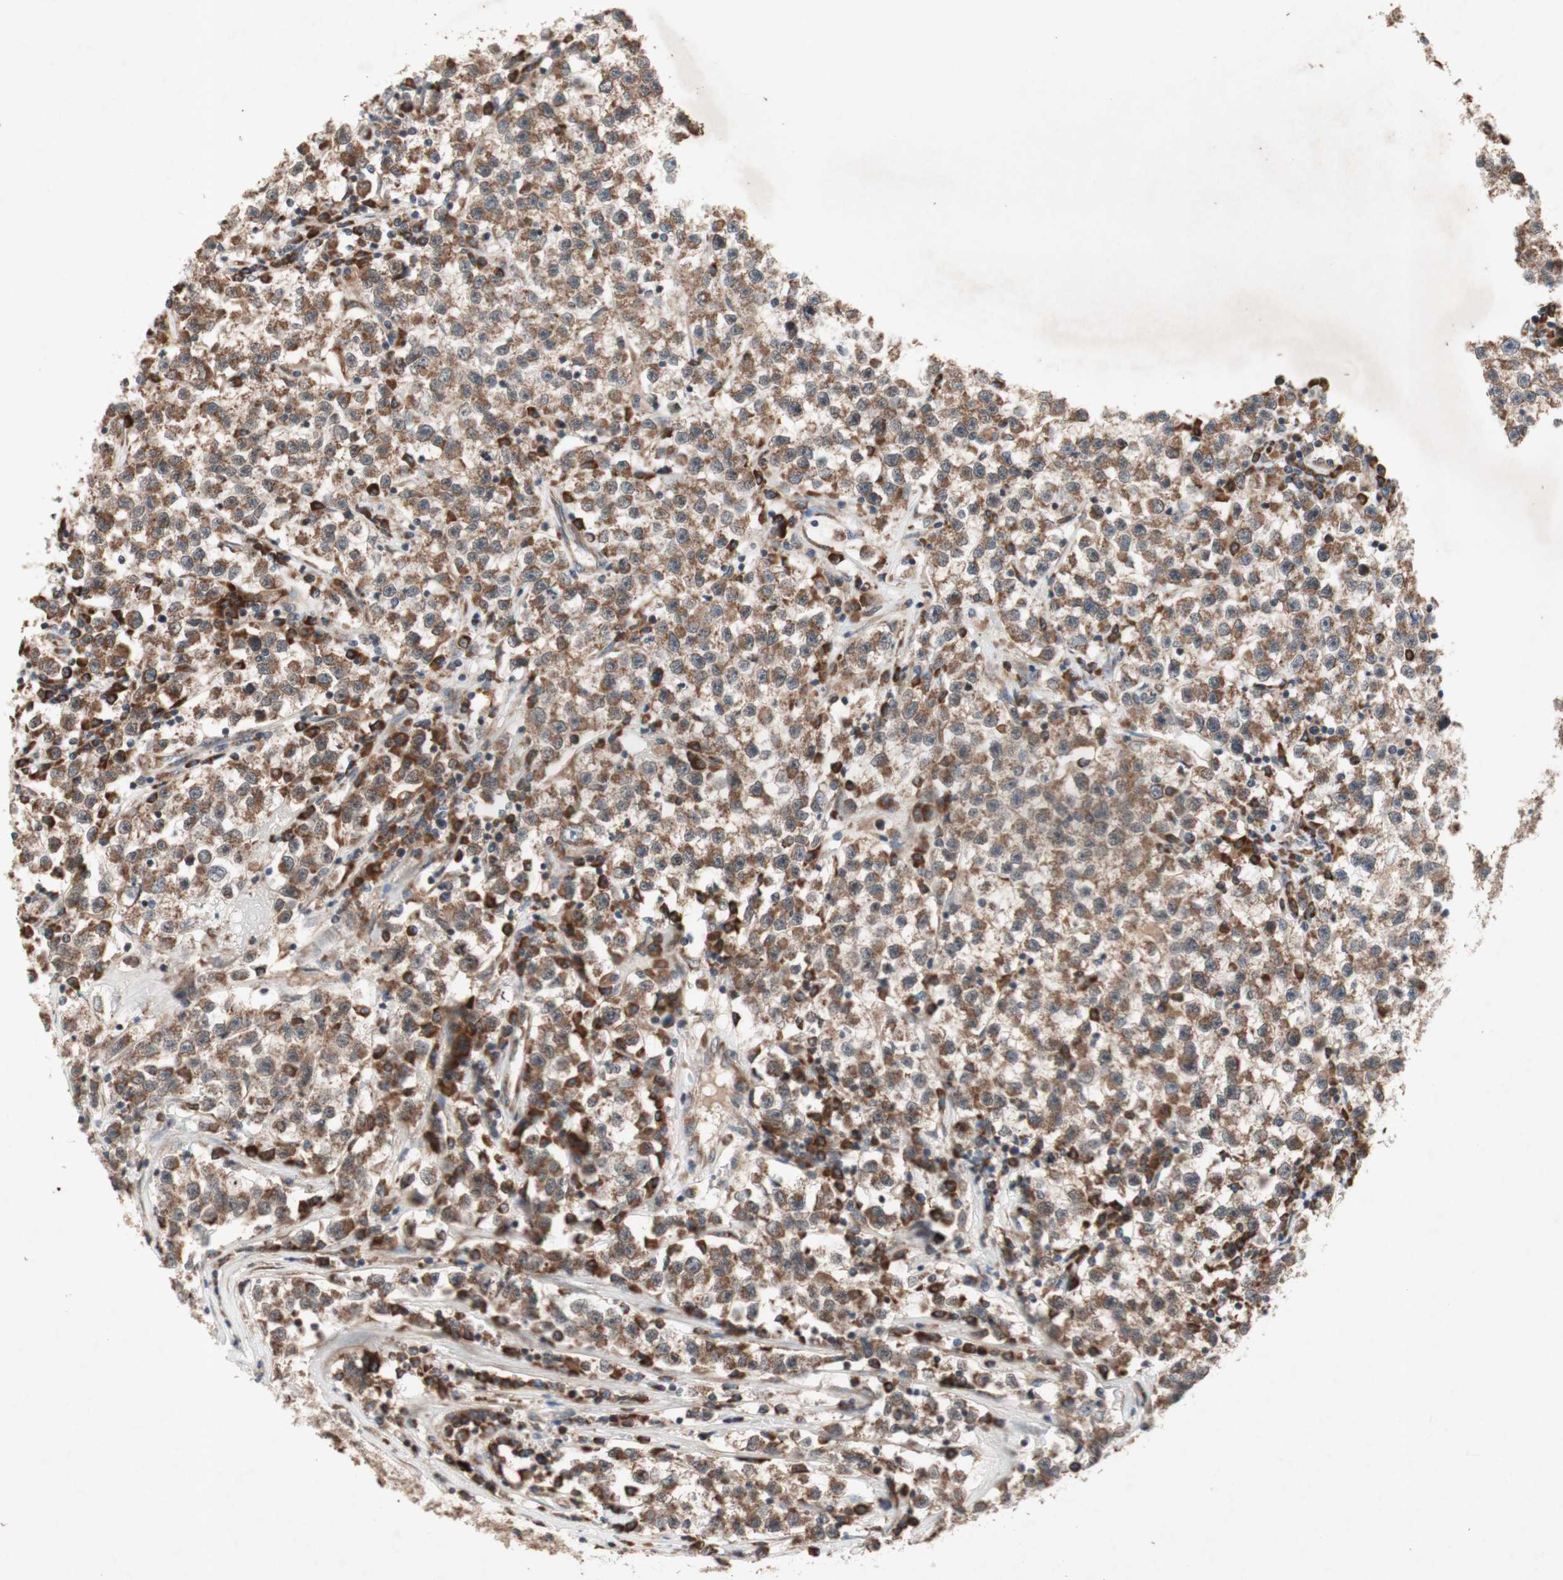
{"staining": {"intensity": "moderate", "quantity": ">75%", "location": "cytoplasmic/membranous"}, "tissue": "testis cancer", "cell_type": "Tumor cells", "image_type": "cancer", "snomed": [{"axis": "morphology", "description": "Seminoma, NOS"}, {"axis": "topography", "description": "Testis"}], "caption": "Immunohistochemical staining of human testis cancer (seminoma) exhibits medium levels of moderate cytoplasmic/membranous staining in about >75% of tumor cells.", "gene": "DDOST", "patient": {"sex": "male", "age": 22}}